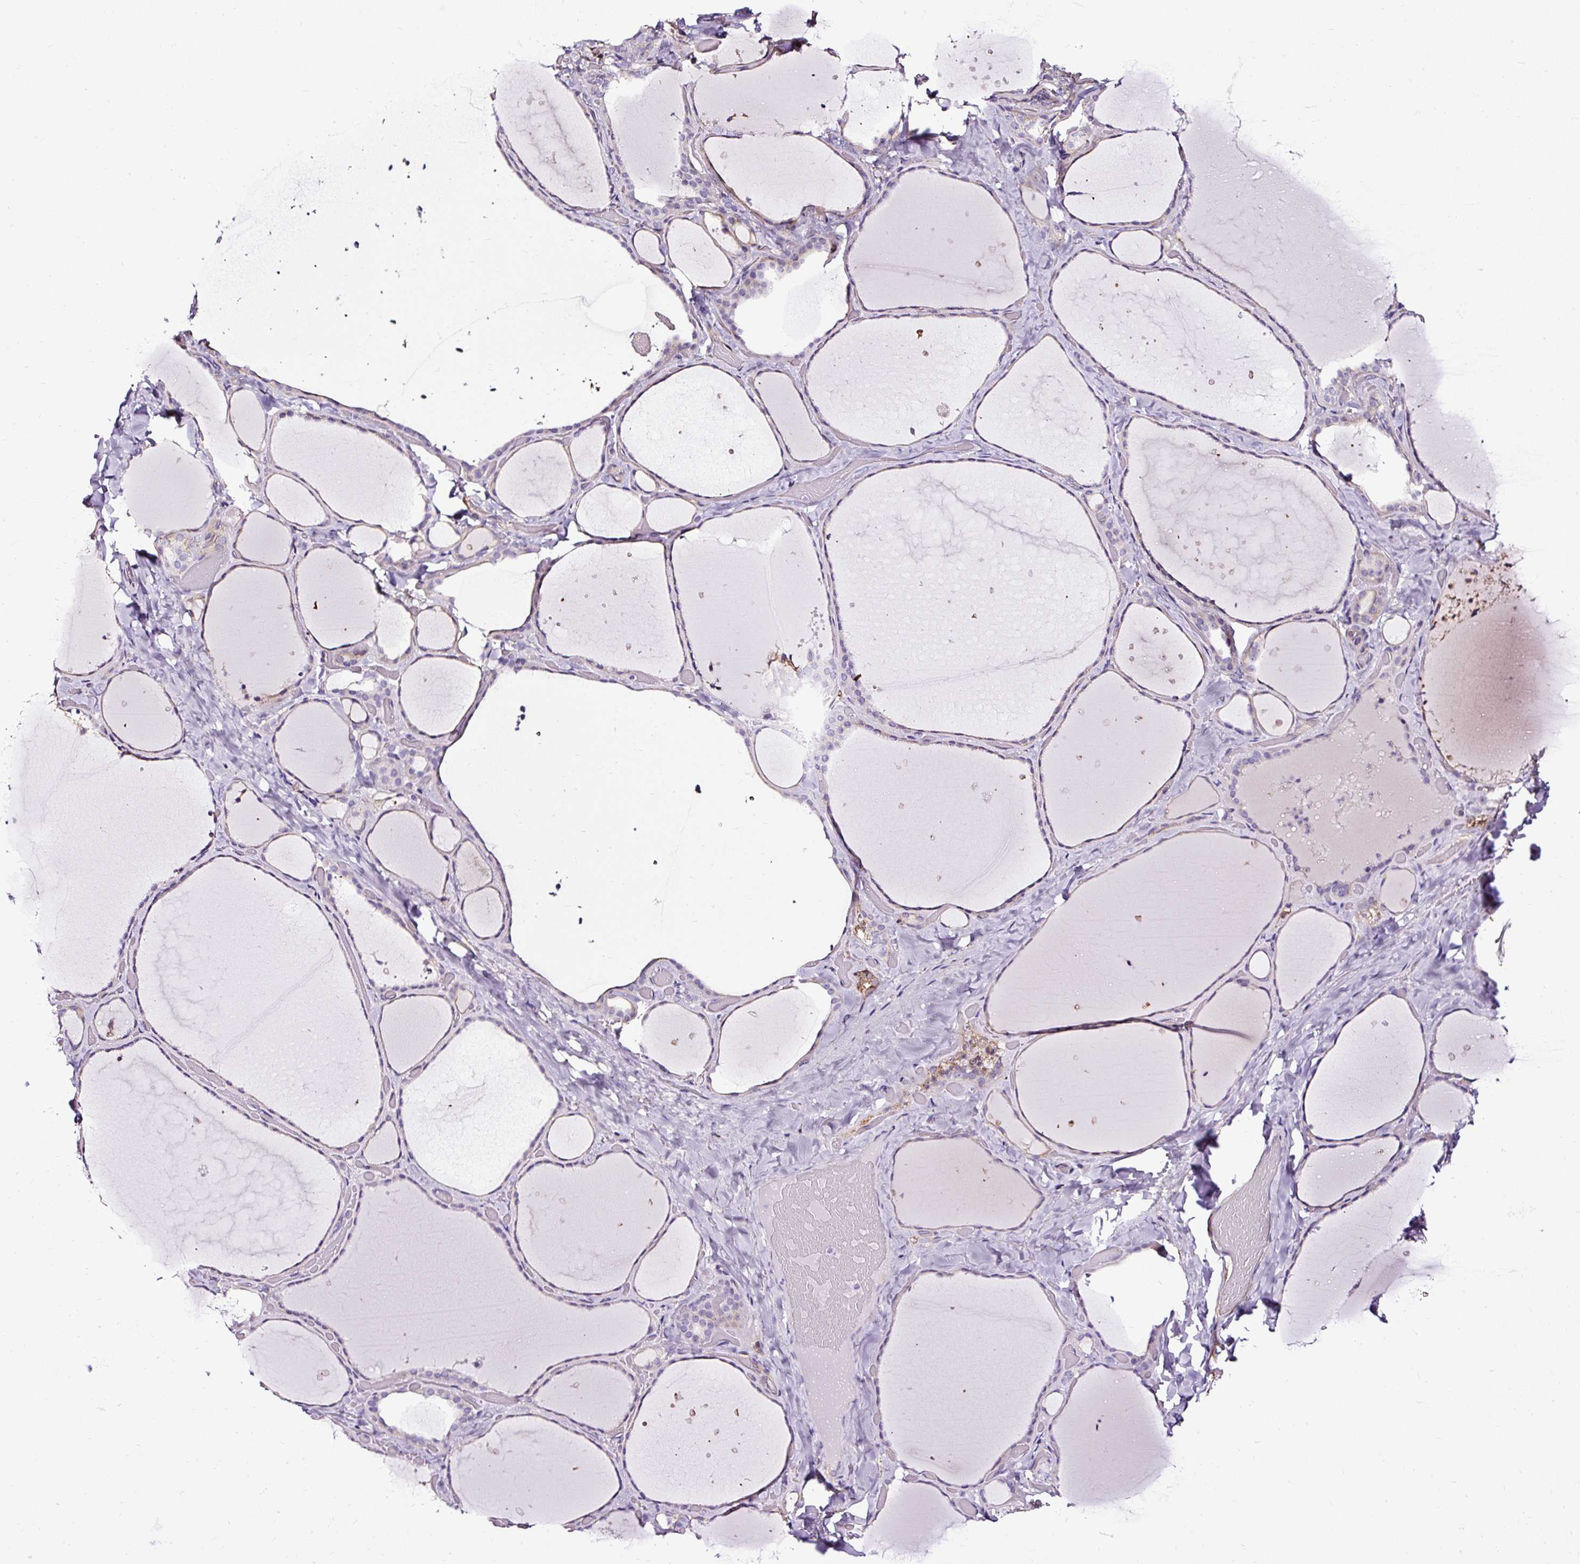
{"staining": {"intensity": "negative", "quantity": "none", "location": "none"}, "tissue": "thyroid gland", "cell_type": "Glandular cells", "image_type": "normal", "snomed": [{"axis": "morphology", "description": "Normal tissue, NOS"}, {"axis": "topography", "description": "Thyroid gland"}], "caption": "Immunohistochemistry histopathology image of normal thyroid gland stained for a protein (brown), which exhibits no expression in glandular cells.", "gene": "SLC7A8", "patient": {"sex": "female", "age": 36}}